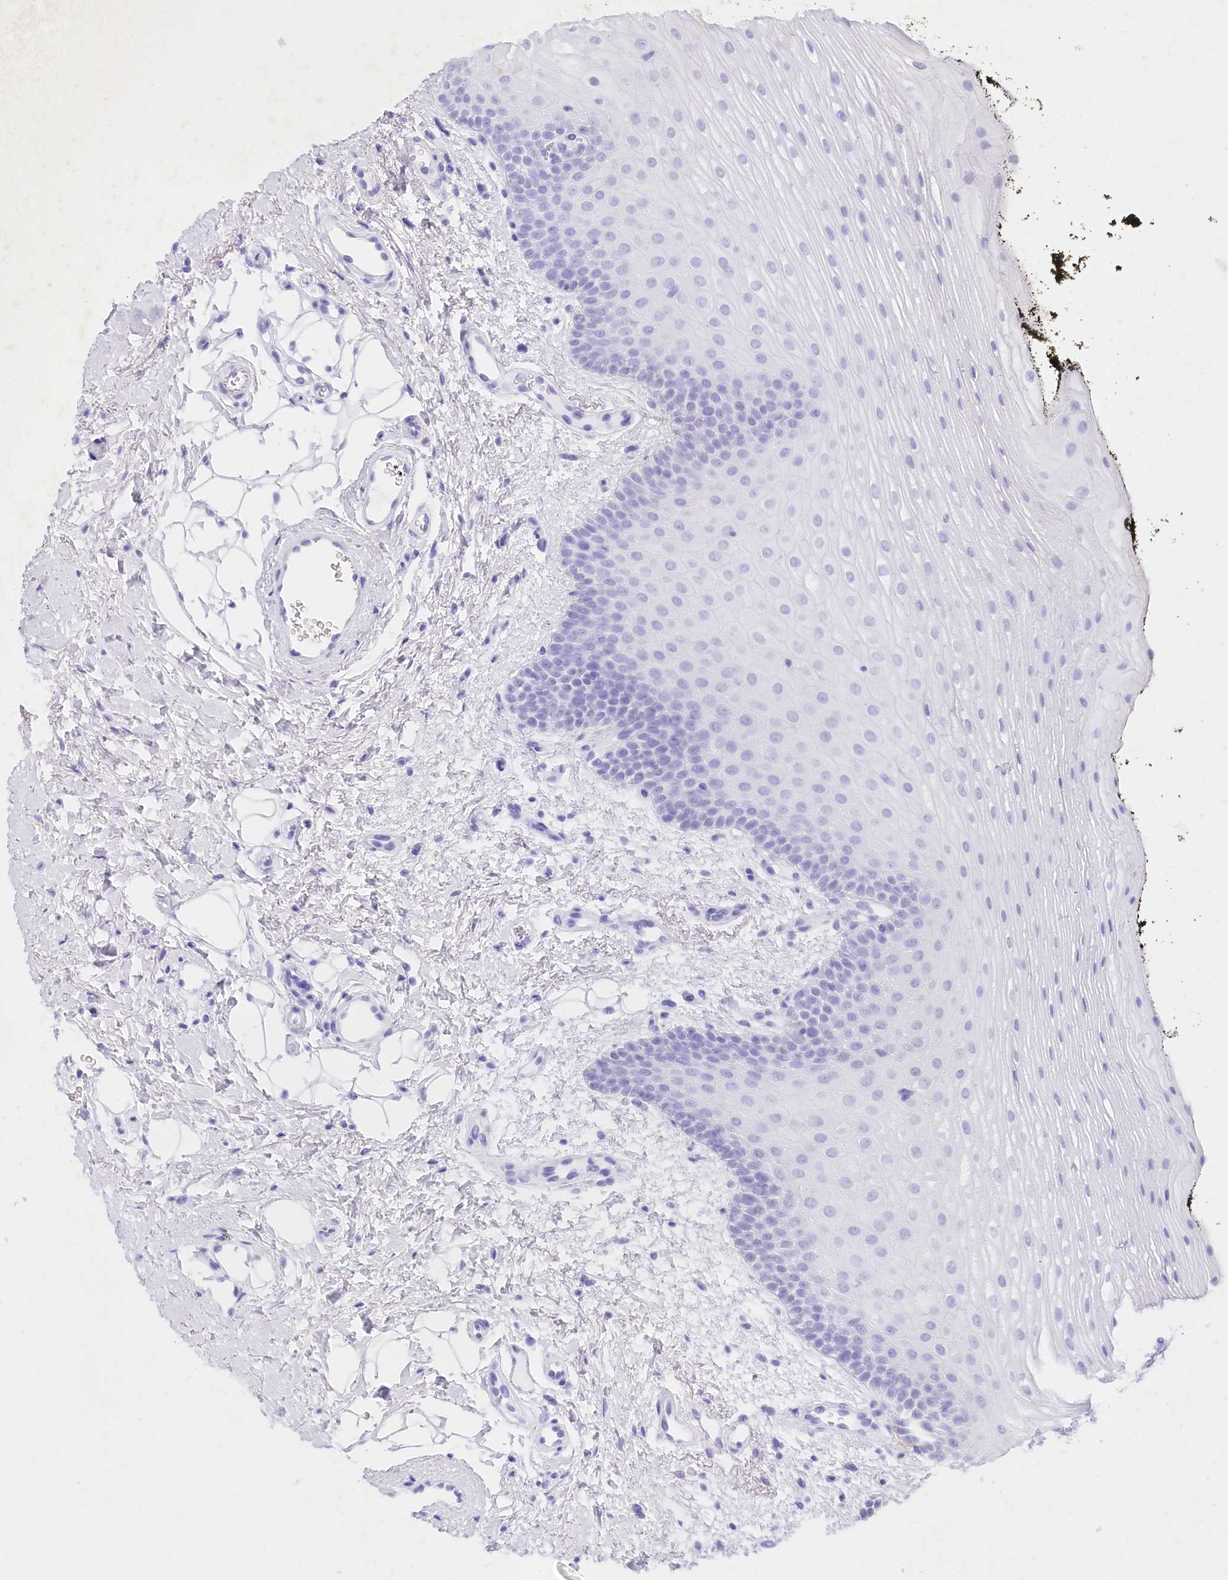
{"staining": {"intensity": "moderate", "quantity": "25%-75%", "location": "cytoplasmic/membranous"}, "tissue": "oral mucosa", "cell_type": "Squamous epithelial cells", "image_type": "normal", "snomed": [{"axis": "morphology", "description": "No evidence of malignacy"}, {"axis": "topography", "description": "Oral tissue"}, {"axis": "topography", "description": "Head-Neck"}], "caption": "Immunohistochemistry photomicrograph of benign oral mucosa: human oral mucosa stained using immunohistochemistry demonstrates medium levels of moderate protein expression localized specifically in the cytoplasmic/membranous of squamous epithelial cells, appearing as a cytoplasmic/membranous brown color.", "gene": "IRAK1BP1", "patient": {"sex": "male", "age": 68}}